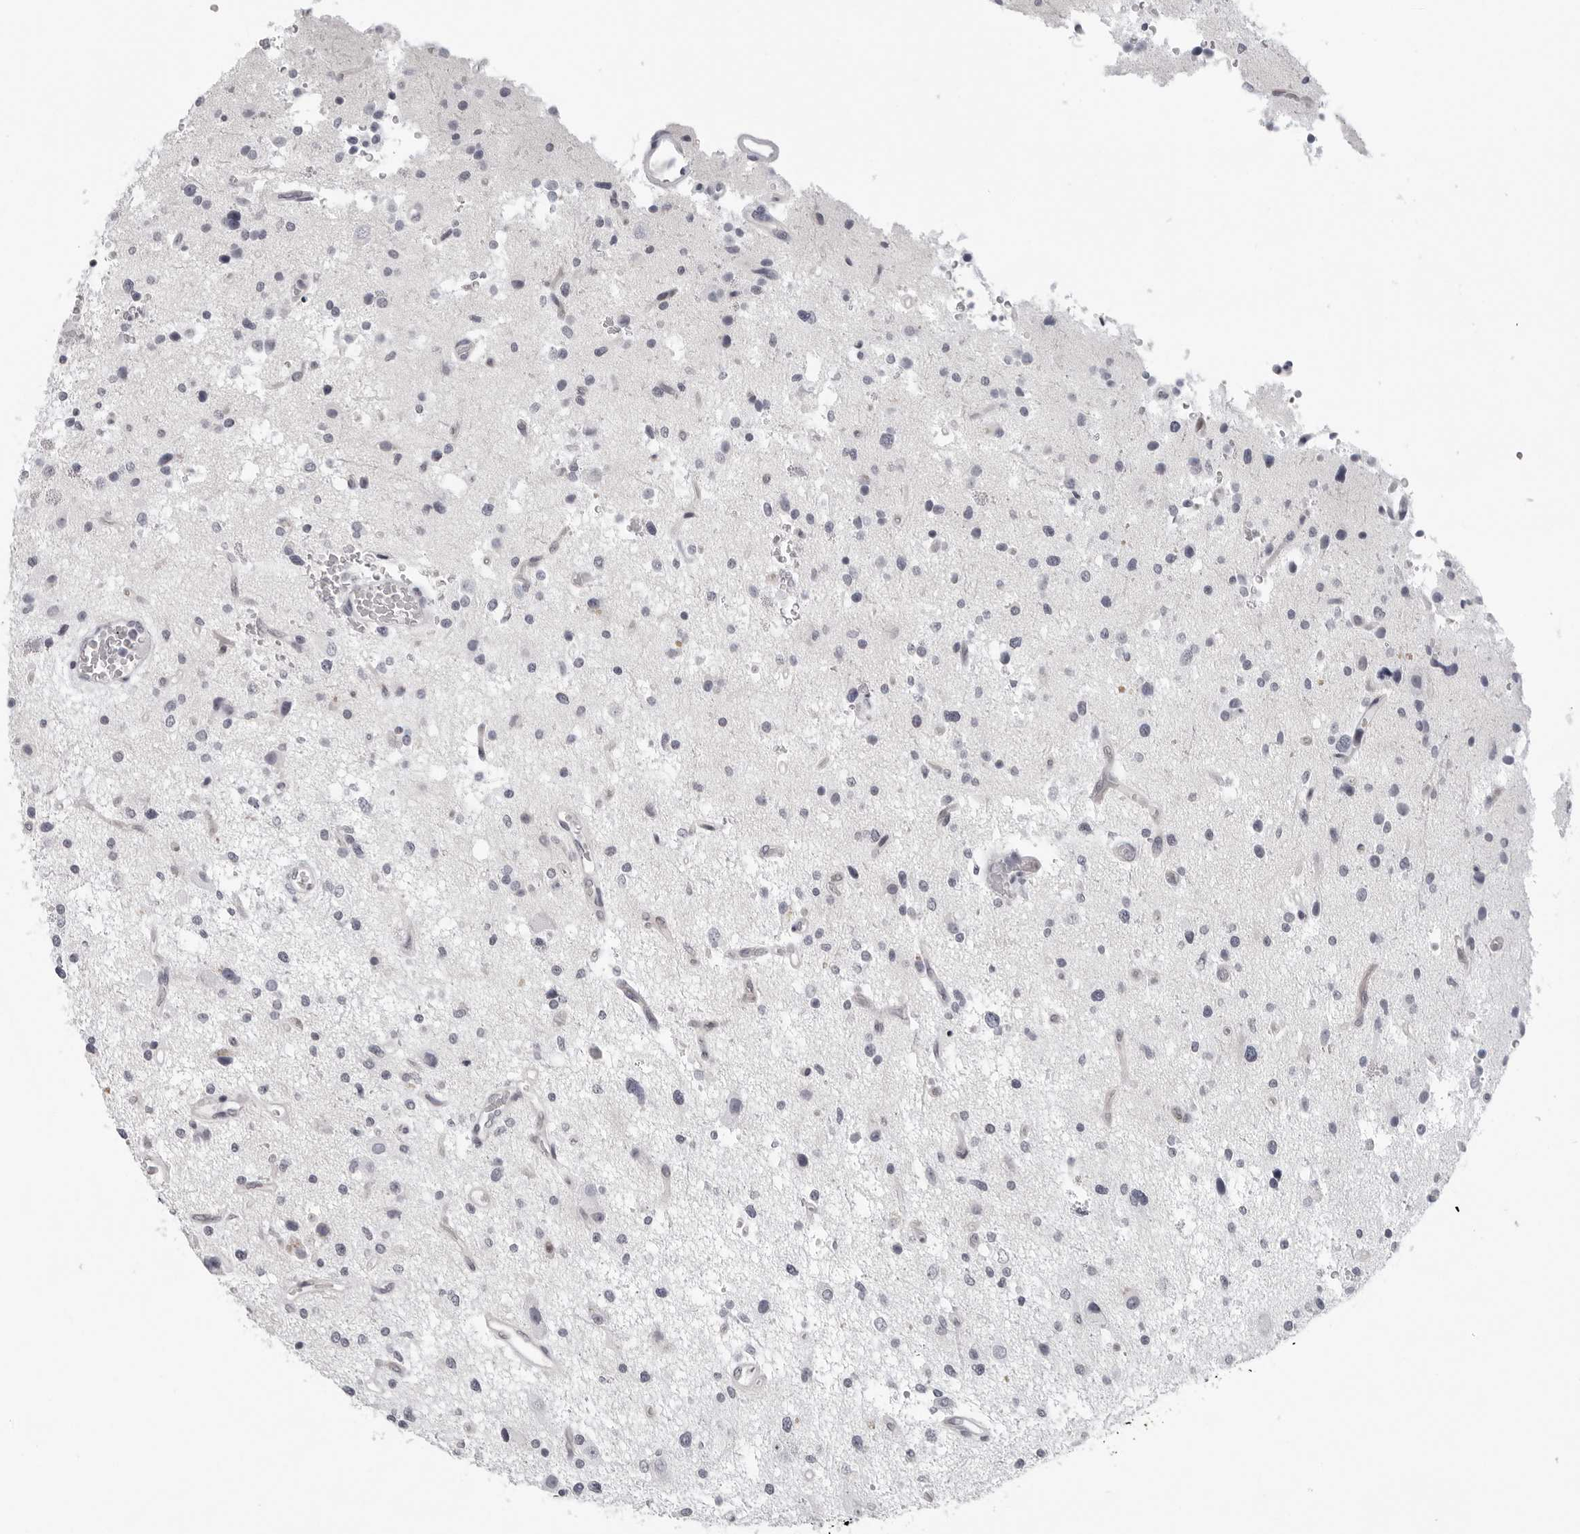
{"staining": {"intensity": "negative", "quantity": "none", "location": "none"}, "tissue": "glioma", "cell_type": "Tumor cells", "image_type": "cancer", "snomed": [{"axis": "morphology", "description": "Glioma, malignant, High grade"}, {"axis": "topography", "description": "Brain"}], "caption": "This is a histopathology image of immunohistochemistry (IHC) staining of malignant high-grade glioma, which shows no expression in tumor cells. The staining was performed using DAB (3,3'-diaminobenzidine) to visualize the protein expression in brown, while the nuclei were stained in blue with hematoxylin (Magnification: 20x).", "gene": "CCDC28B", "patient": {"sex": "male", "age": 33}}